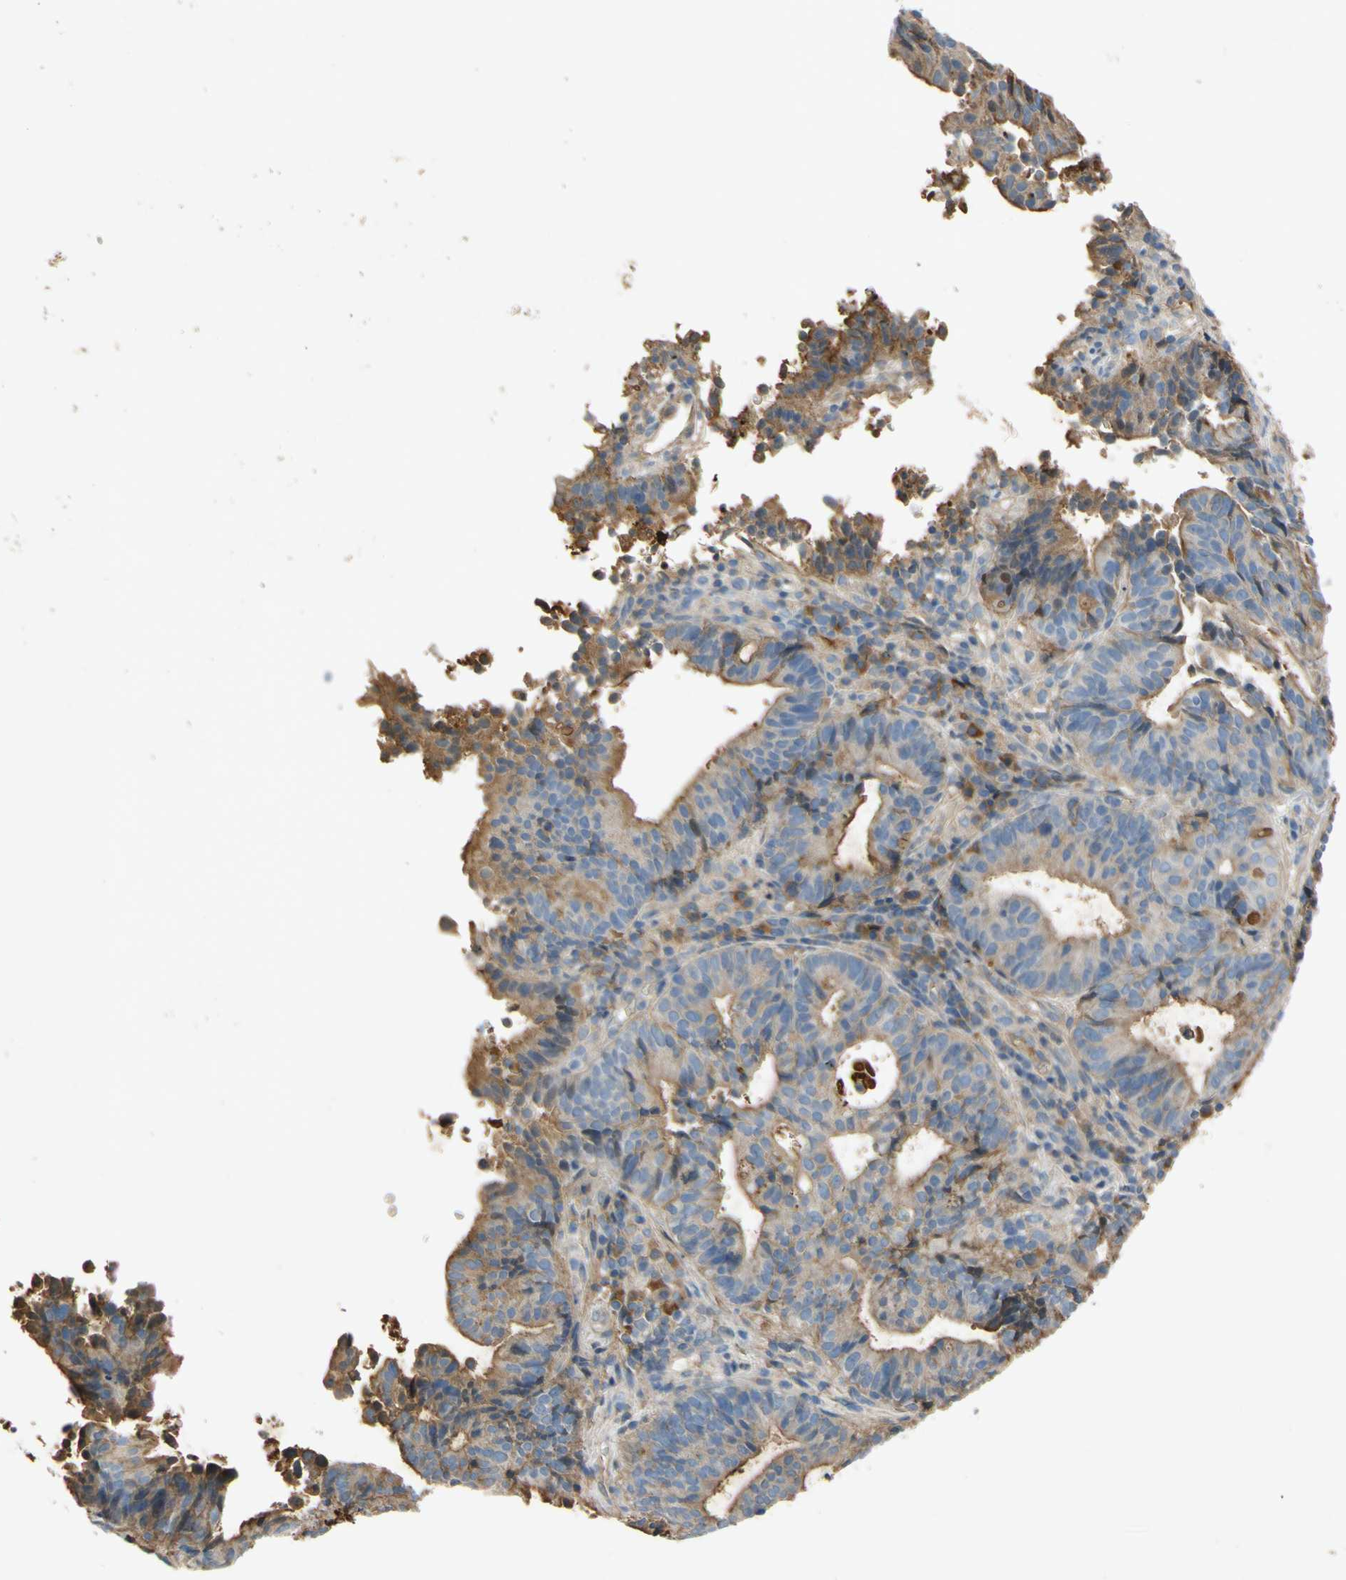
{"staining": {"intensity": "moderate", "quantity": "25%-75%", "location": "cytoplasmic/membranous"}, "tissue": "endometrial cancer", "cell_type": "Tumor cells", "image_type": "cancer", "snomed": [{"axis": "morphology", "description": "Adenocarcinoma, NOS"}, {"axis": "topography", "description": "Uterus"}], "caption": "Endometrial cancer stained with DAB (3,3'-diaminobenzidine) immunohistochemistry (IHC) displays medium levels of moderate cytoplasmic/membranous positivity in about 25%-75% of tumor cells. (DAB IHC, brown staining for protein, blue staining for nuclei).", "gene": "TIMP2", "patient": {"sex": "female", "age": 83}}